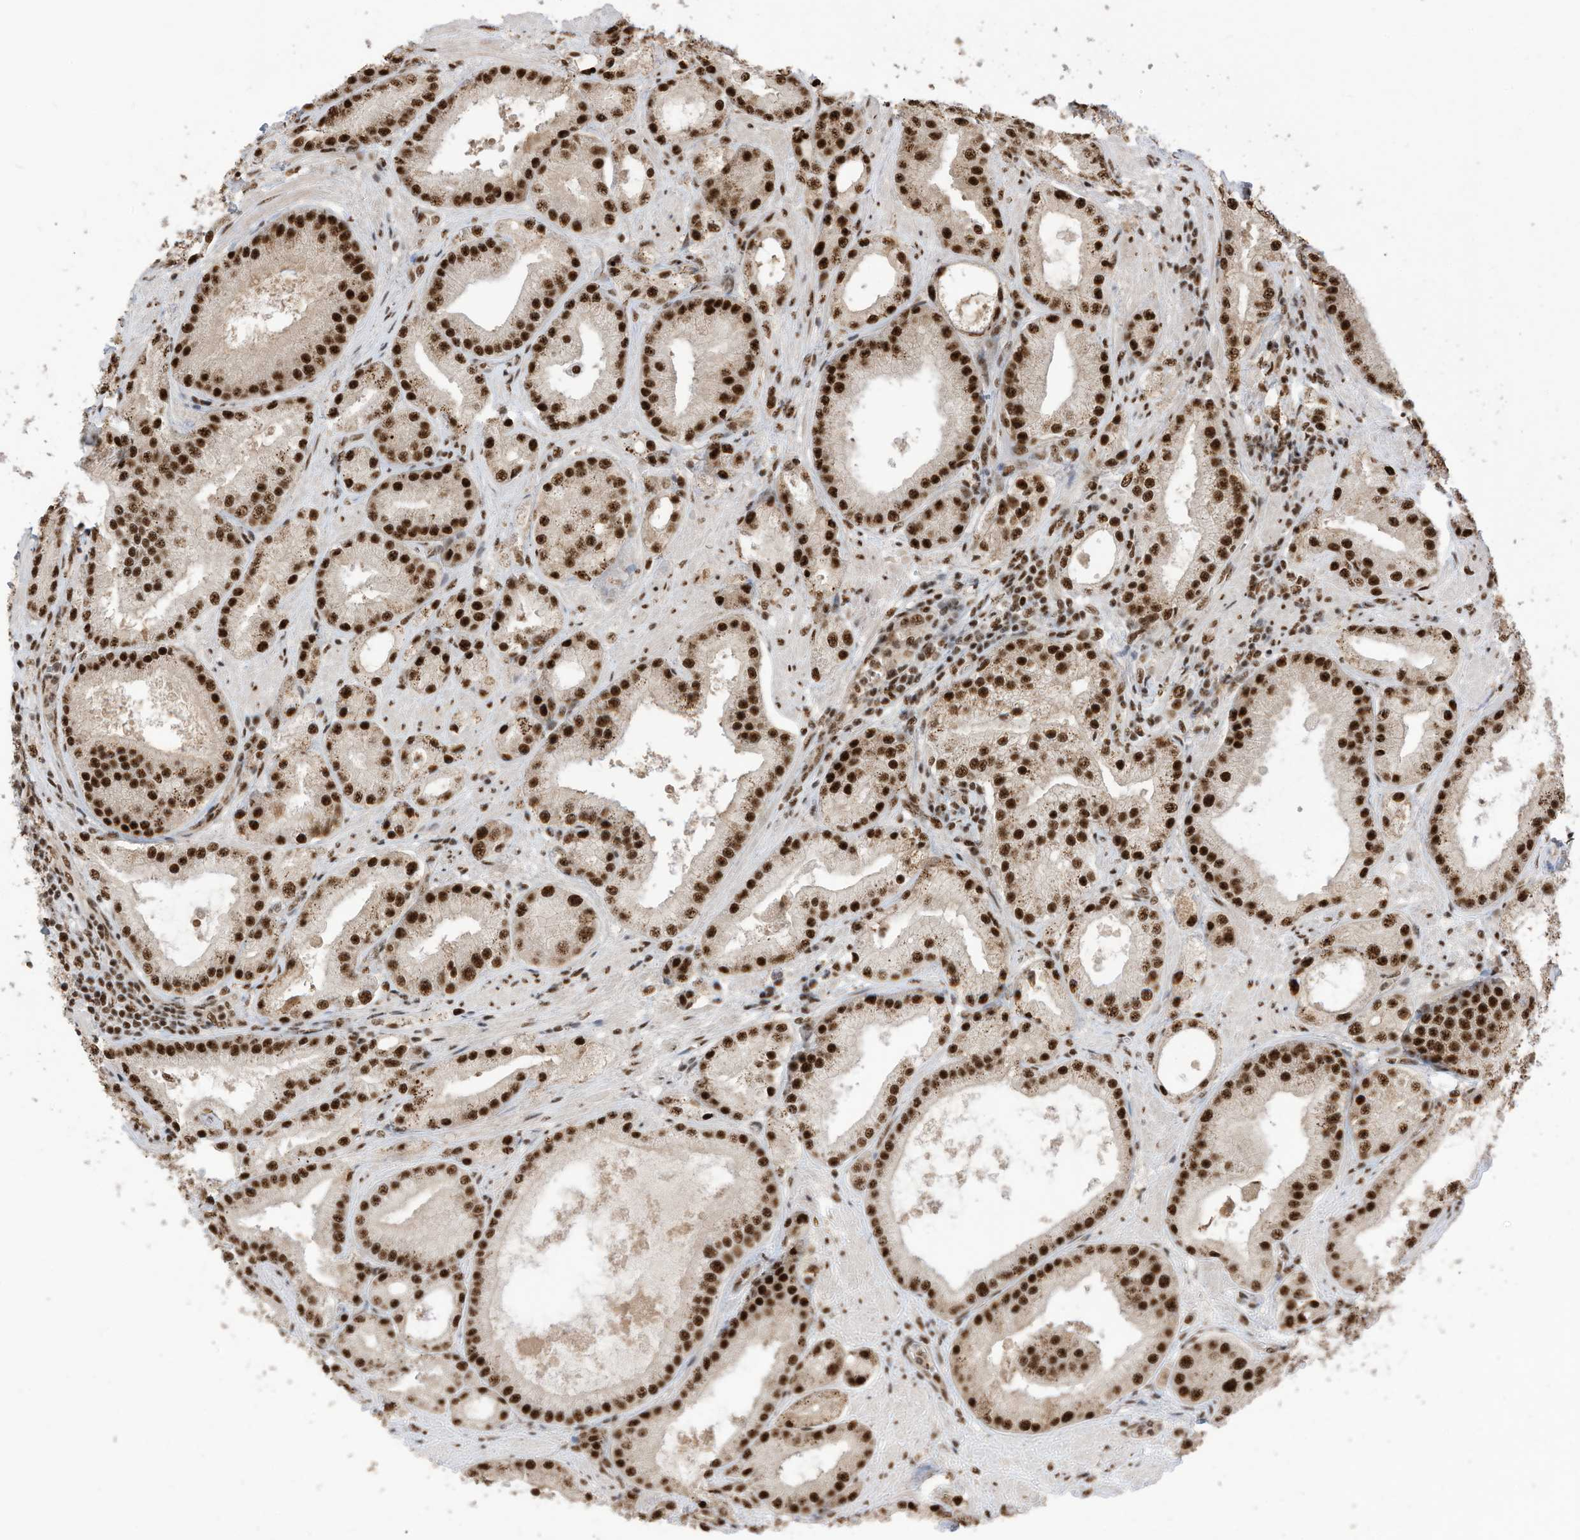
{"staining": {"intensity": "strong", "quantity": ">75%", "location": "nuclear"}, "tissue": "prostate cancer", "cell_type": "Tumor cells", "image_type": "cancer", "snomed": [{"axis": "morphology", "description": "Adenocarcinoma, Low grade"}, {"axis": "topography", "description": "Prostate"}], "caption": "Tumor cells reveal strong nuclear staining in about >75% of cells in prostate cancer. The staining was performed using DAB (3,3'-diaminobenzidine) to visualize the protein expression in brown, while the nuclei were stained in blue with hematoxylin (Magnification: 20x).", "gene": "SF3A3", "patient": {"sex": "male", "age": 67}}